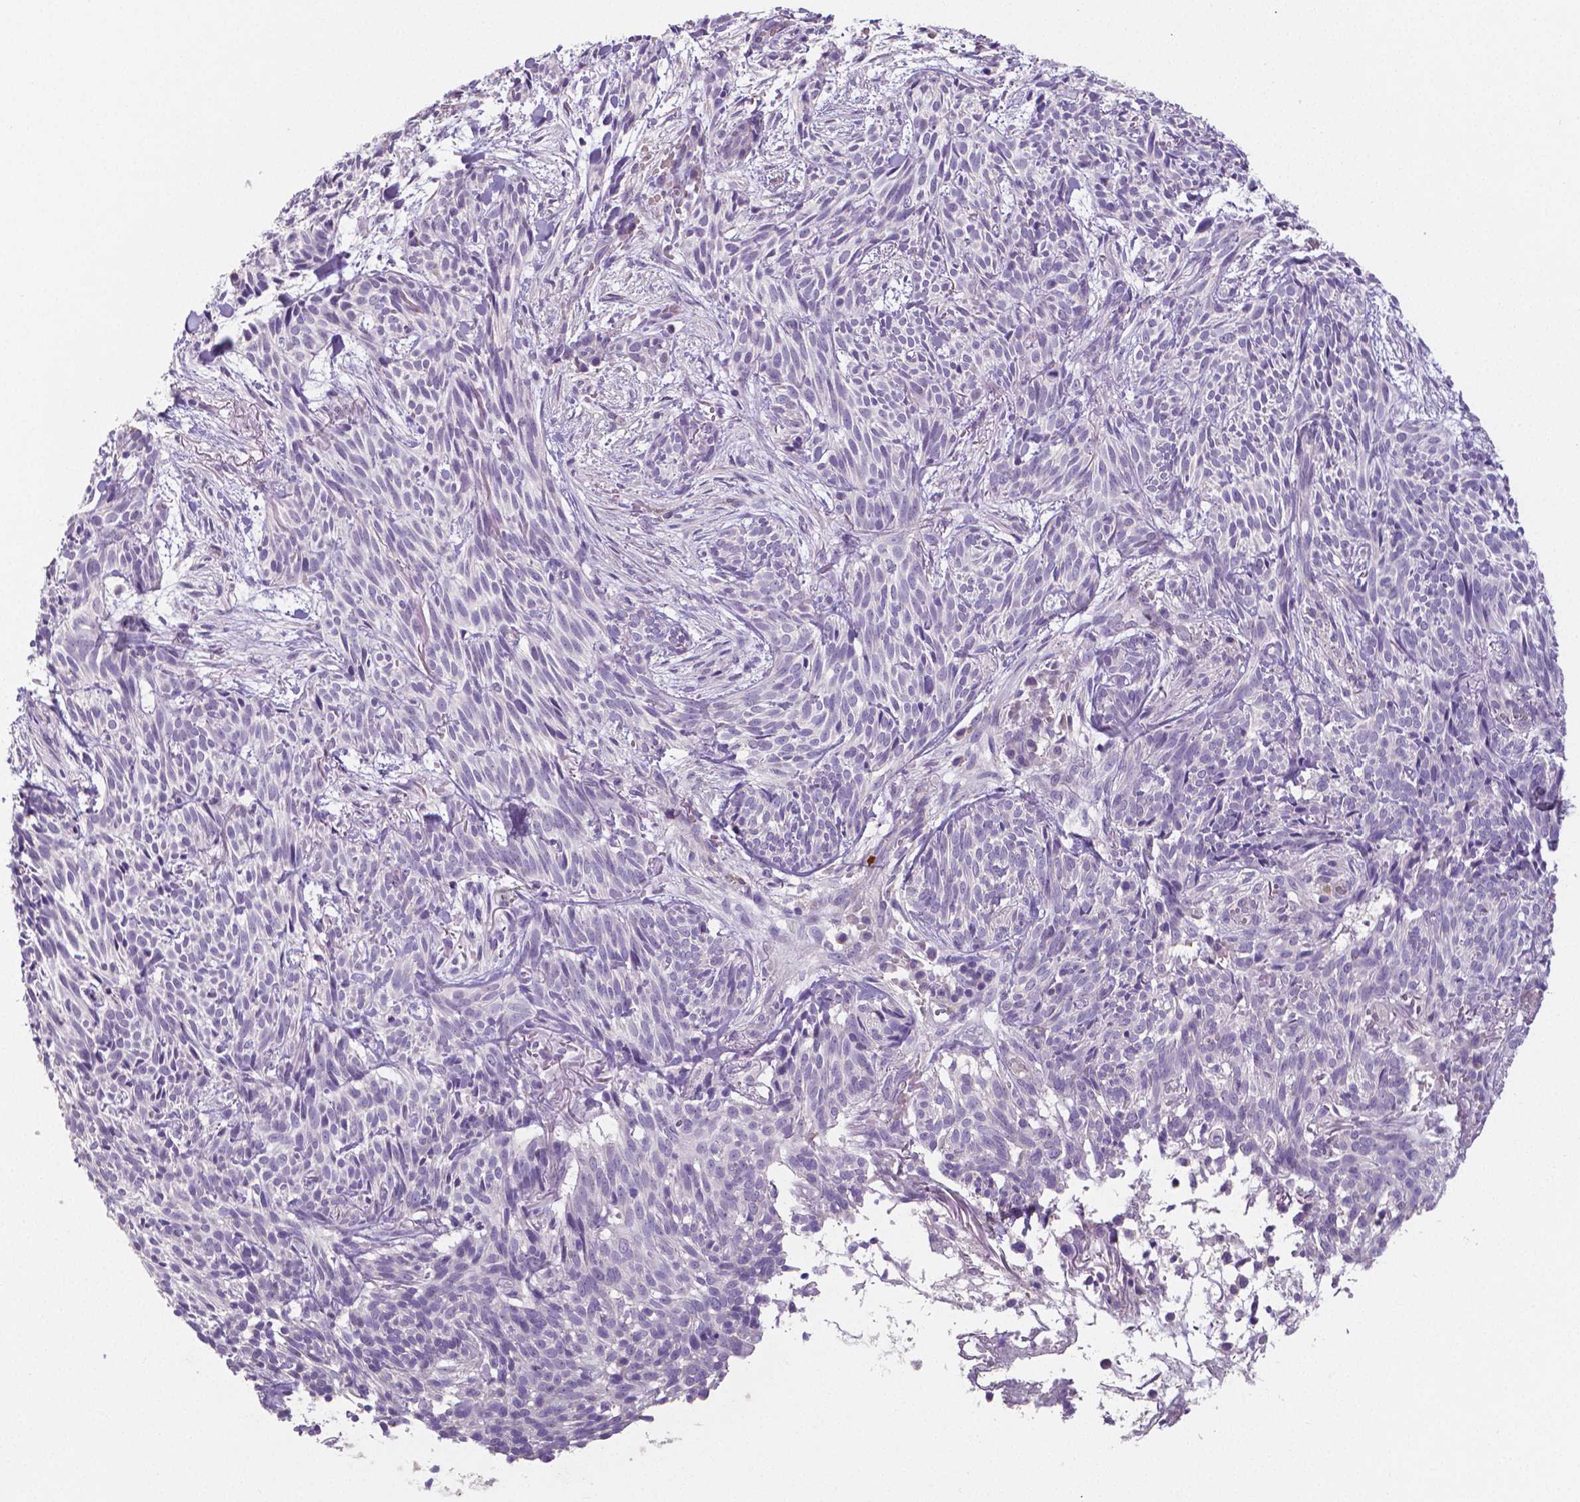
{"staining": {"intensity": "negative", "quantity": "none", "location": "none"}, "tissue": "skin cancer", "cell_type": "Tumor cells", "image_type": "cancer", "snomed": [{"axis": "morphology", "description": "Basal cell carcinoma"}, {"axis": "topography", "description": "Skin"}], "caption": "A micrograph of human skin cancer is negative for staining in tumor cells.", "gene": "CRMP1", "patient": {"sex": "male", "age": 71}}